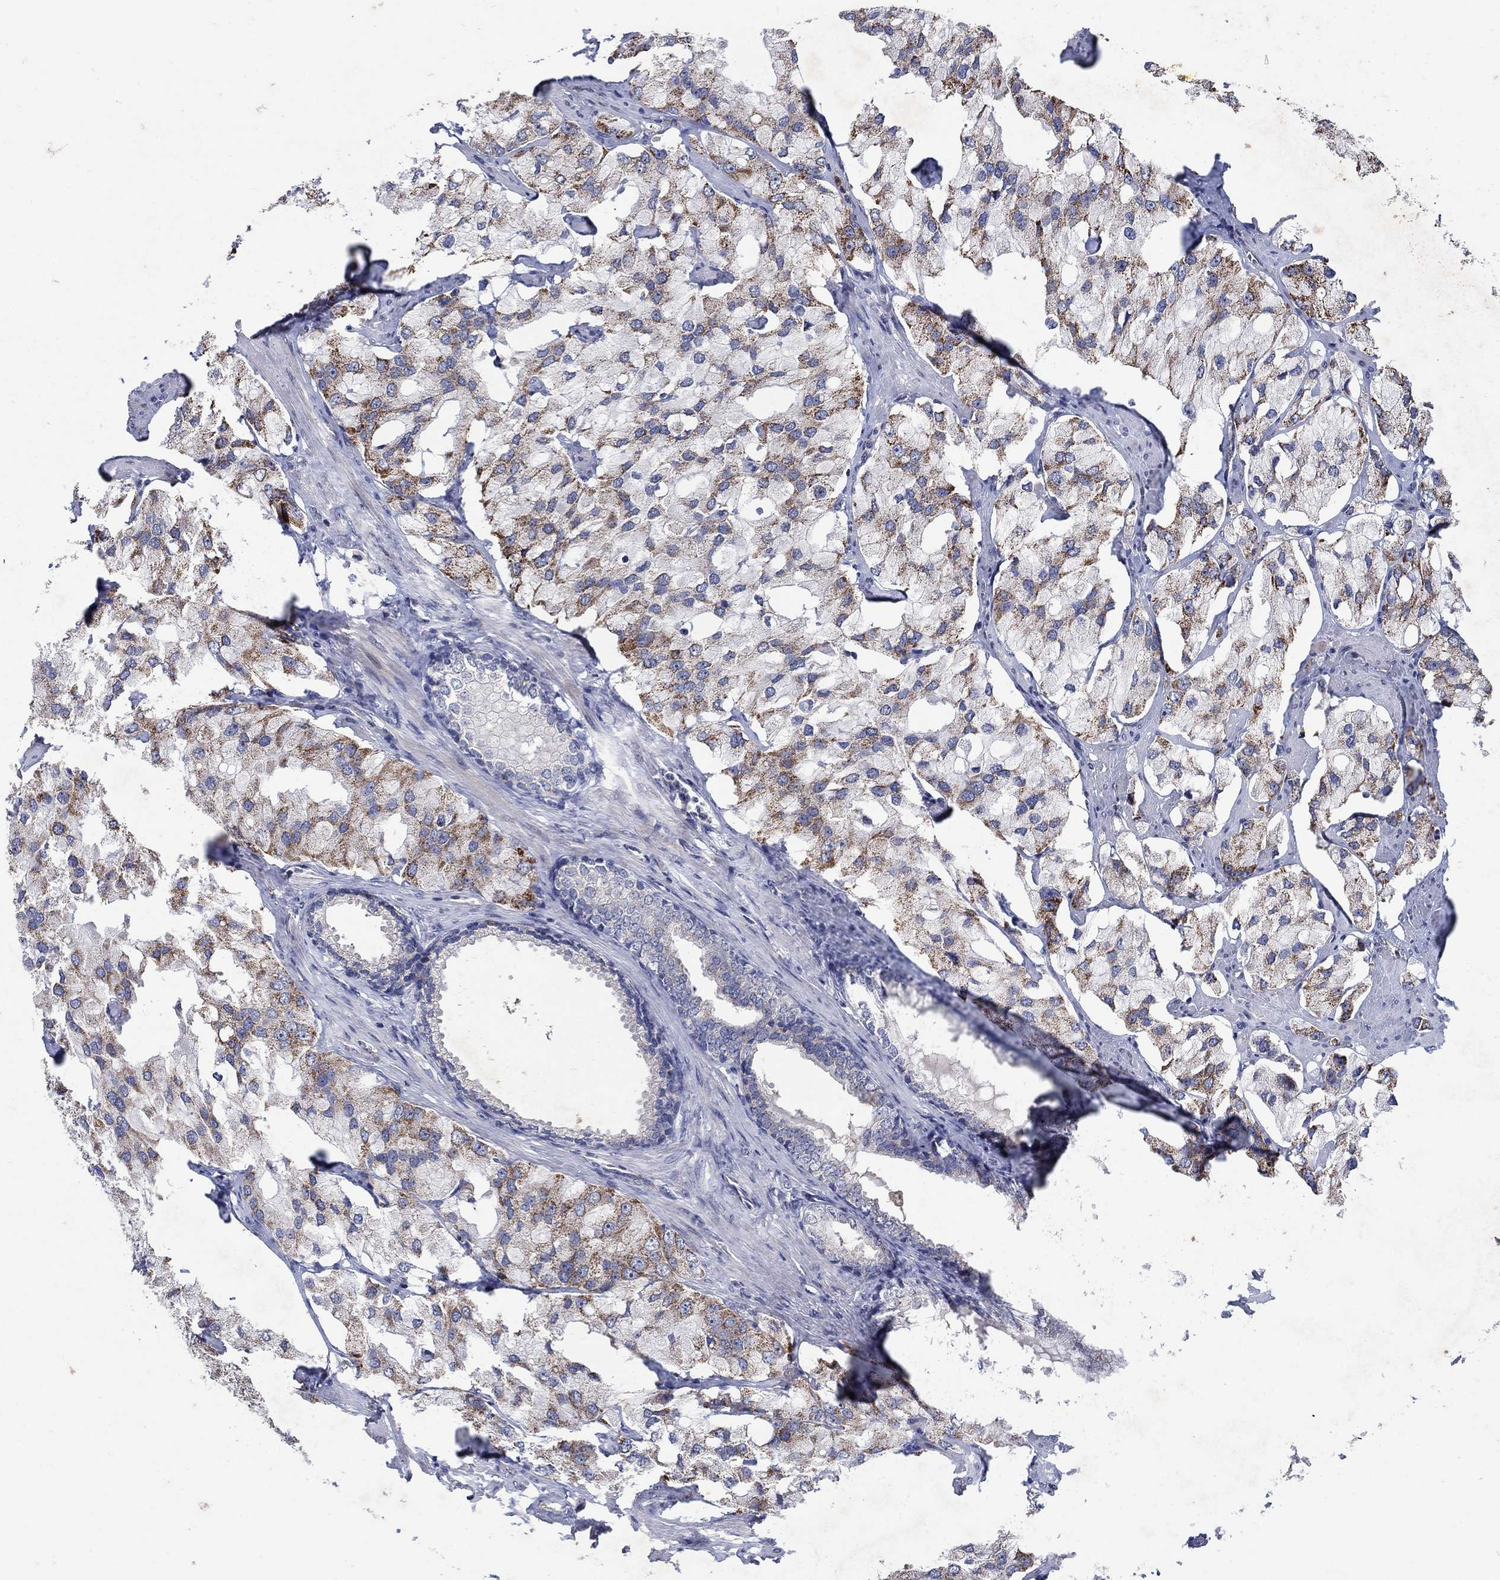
{"staining": {"intensity": "strong", "quantity": "25%-75%", "location": "cytoplasmic/membranous"}, "tissue": "prostate cancer", "cell_type": "Tumor cells", "image_type": "cancer", "snomed": [{"axis": "morphology", "description": "Adenocarcinoma, NOS"}, {"axis": "topography", "description": "Prostate and seminal vesicle, NOS"}, {"axis": "topography", "description": "Prostate"}], "caption": "Immunohistochemistry (IHC) (DAB (3,3'-diaminobenzidine)) staining of adenocarcinoma (prostate) reveals strong cytoplasmic/membranous protein positivity in approximately 25%-75% of tumor cells. (Stains: DAB in brown, nuclei in blue, Microscopy: brightfield microscopy at high magnification).", "gene": "HMX2", "patient": {"sex": "male", "age": 64}}